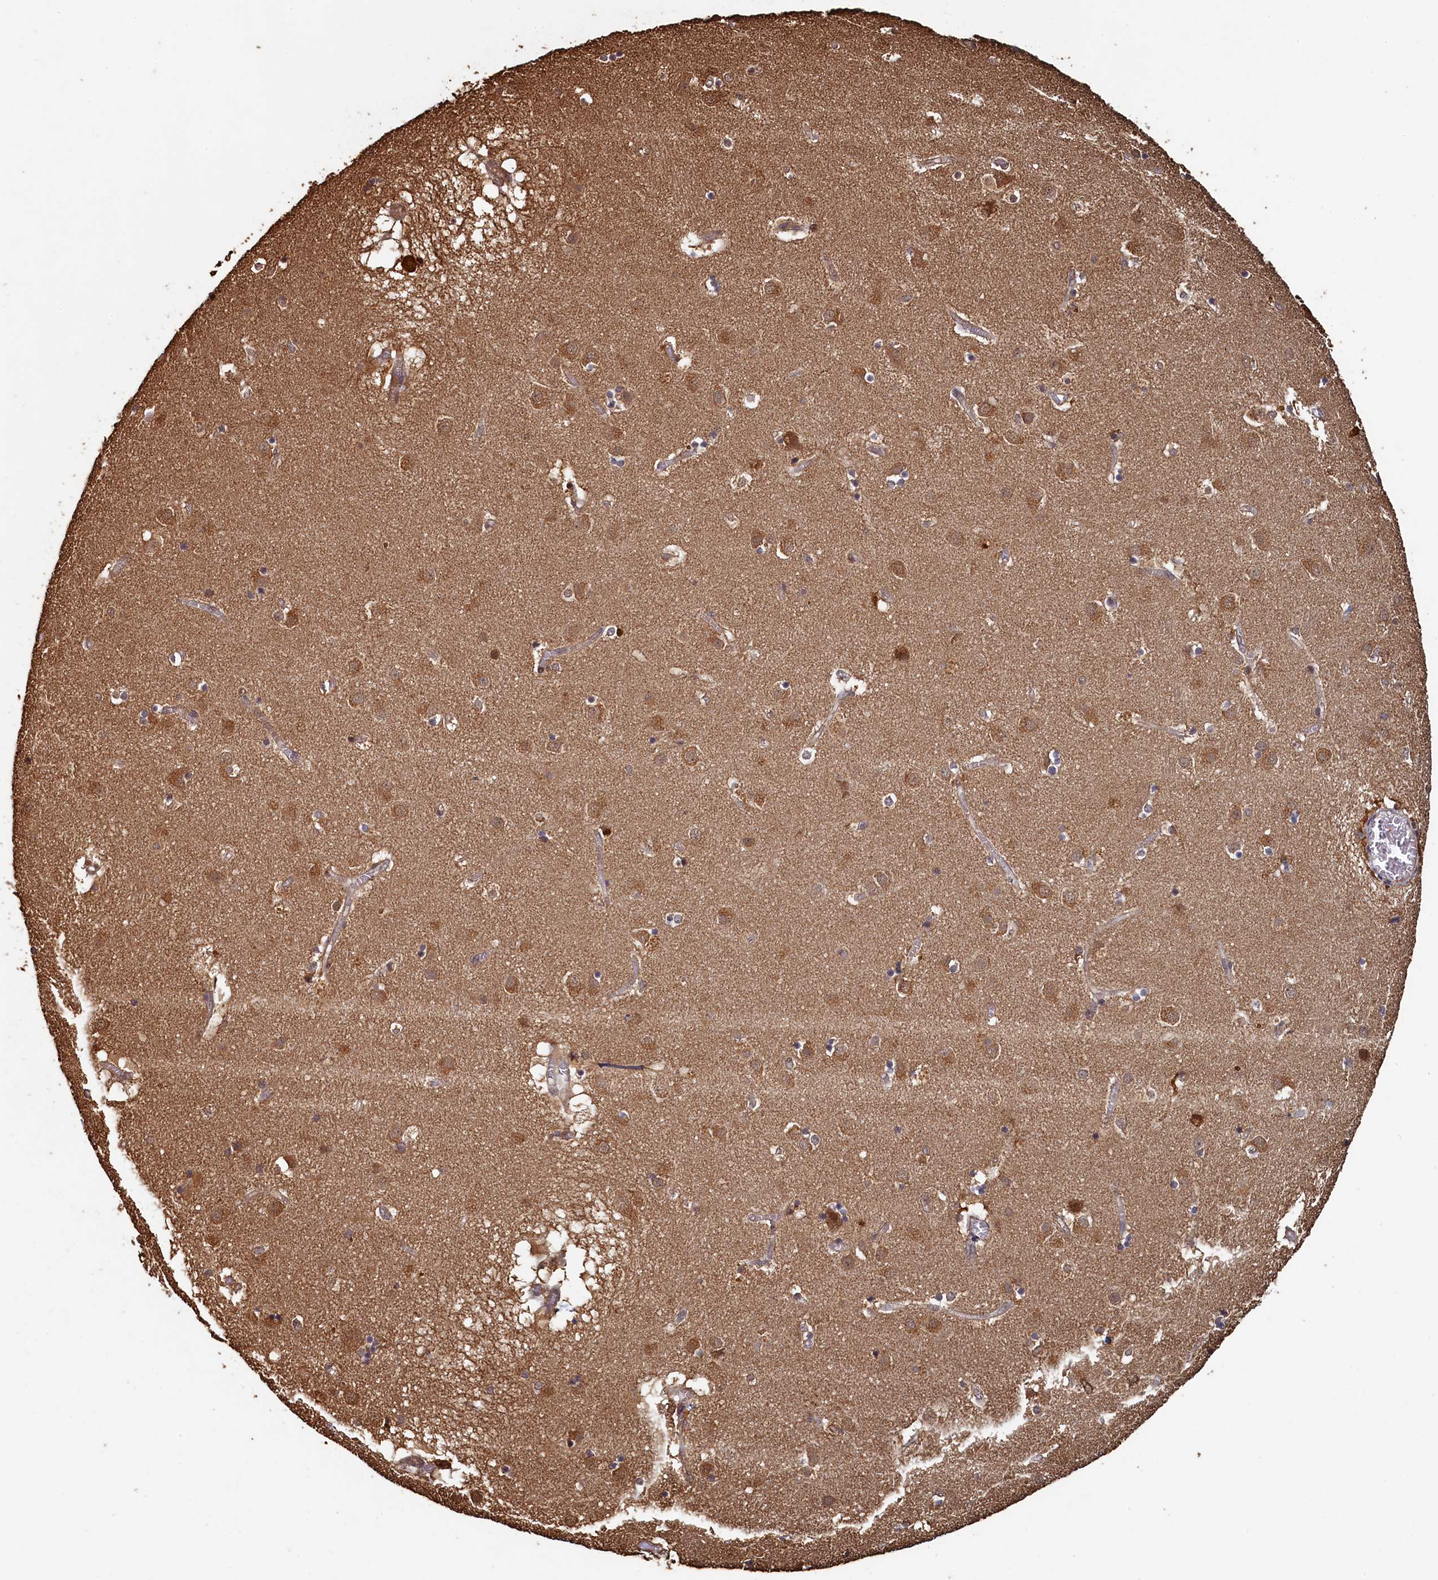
{"staining": {"intensity": "weak", "quantity": "<25%", "location": "cytoplasmic/membranous"}, "tissue": "caudate", "cell_type": "Glial cells", "image_type": "normal", "snomed": [{"axis": "morphology", "description": "Normal tissue, NOS"}, {"axis": "topography", "description": "Lateral ventricle wall"}], "caption": "Immunohistochemistry micrograph of benign human caudate stained for a protein (brown), which exhibits no staining in glial cells.", "gene": "PIGN", "patient": {"sex": "male", "age": 70}}